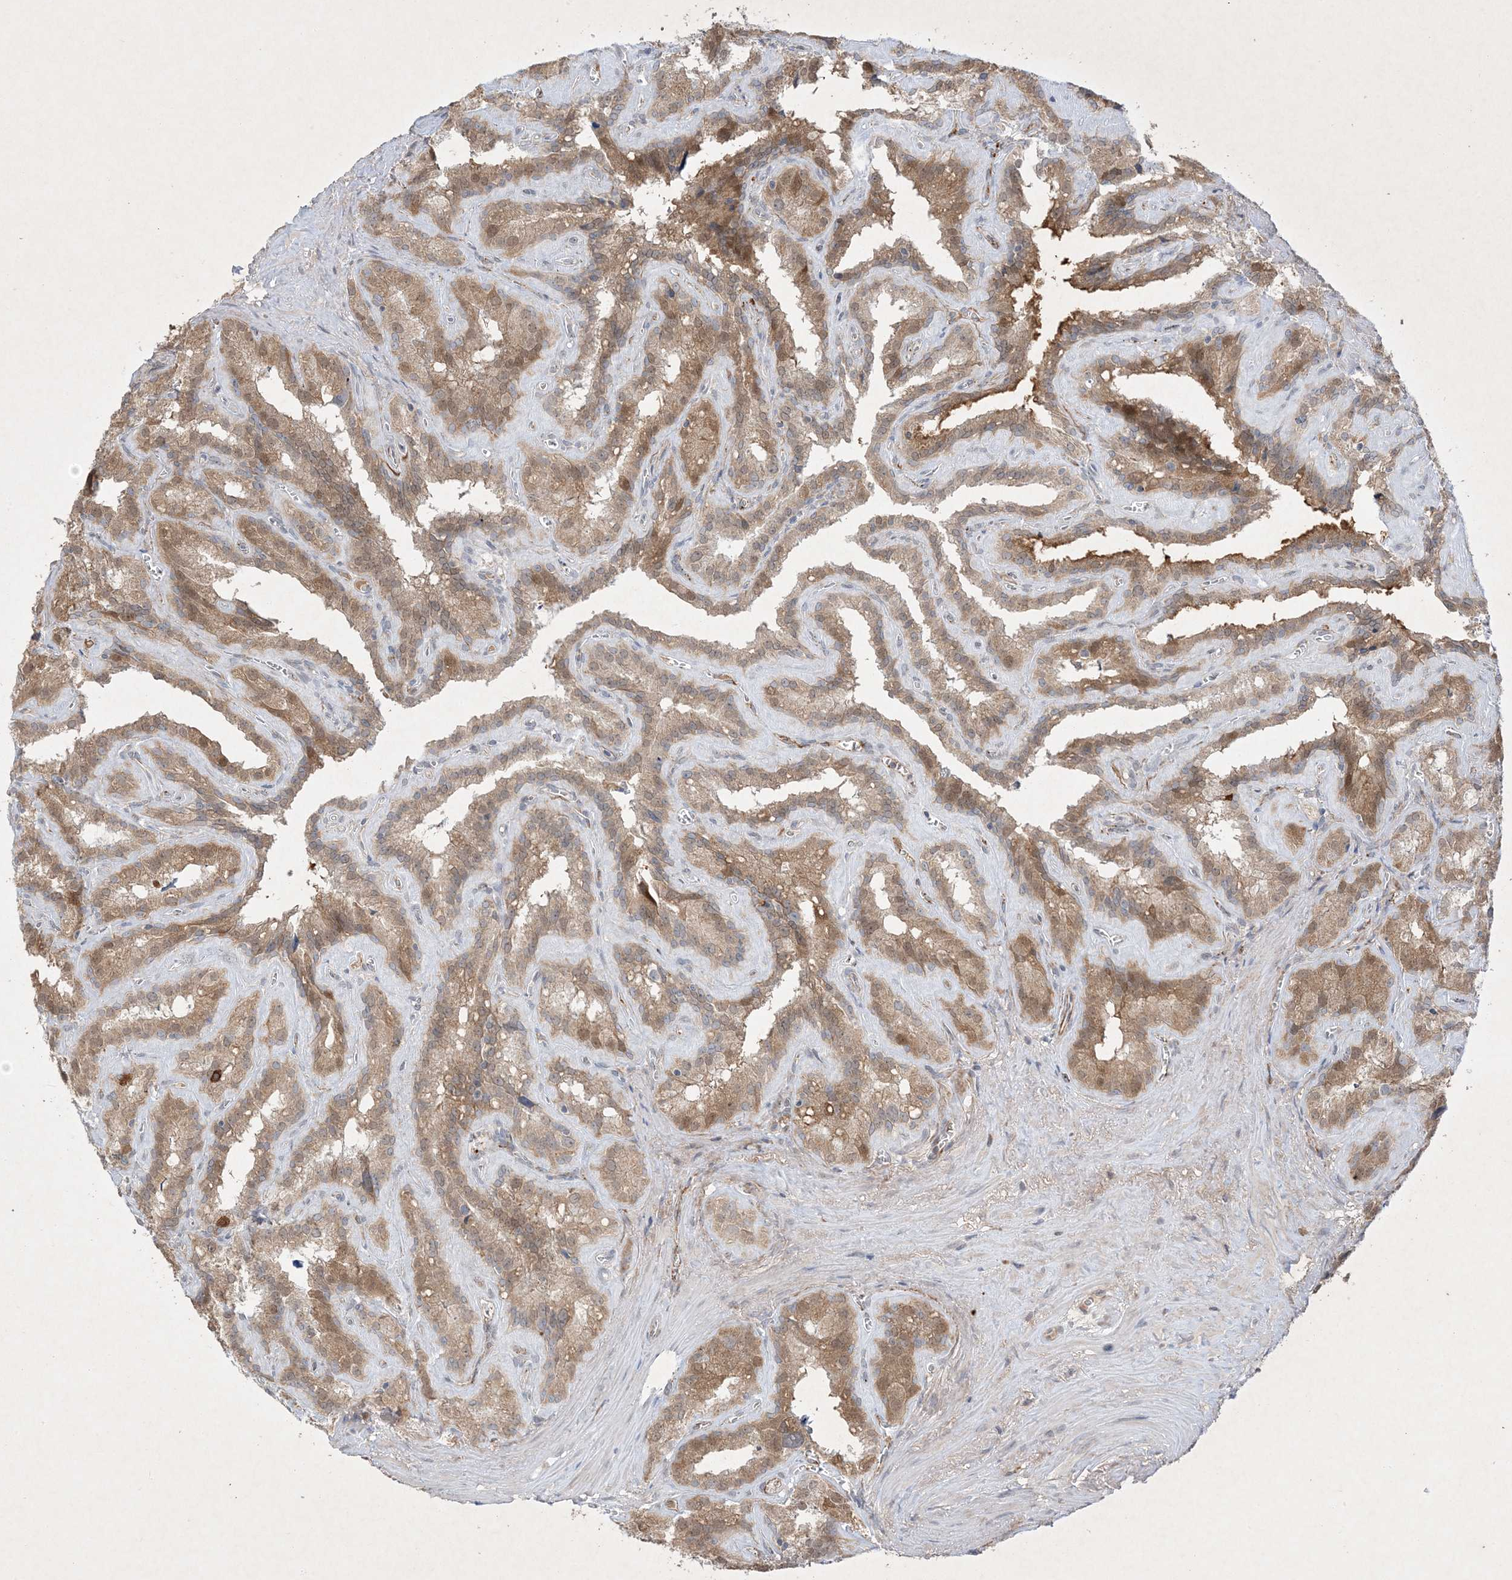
{"staining": {"intensity": "moderate", "quantity": ">75%", "location": "cytoplasmic/membranous"}, "tissue": "seminal vesicle", "cell_type": "Glandular cells", "image_type": "normal", "snomed": [{"axis": "morphology", "description": "Normal tissue, NOS"}, {"axis": "topography", "description": "Prostate"}, {"axis": "topography", "description": "Seminal veicle"}], "caption": "Immunohistochemical staining of normal human seminal vesicle displays moderate cytoplasmic/membranous protein positivity in about >75% of glandular cells.", "gene": "PRSS36", "patient": {"sex": "male", "age": 59}}